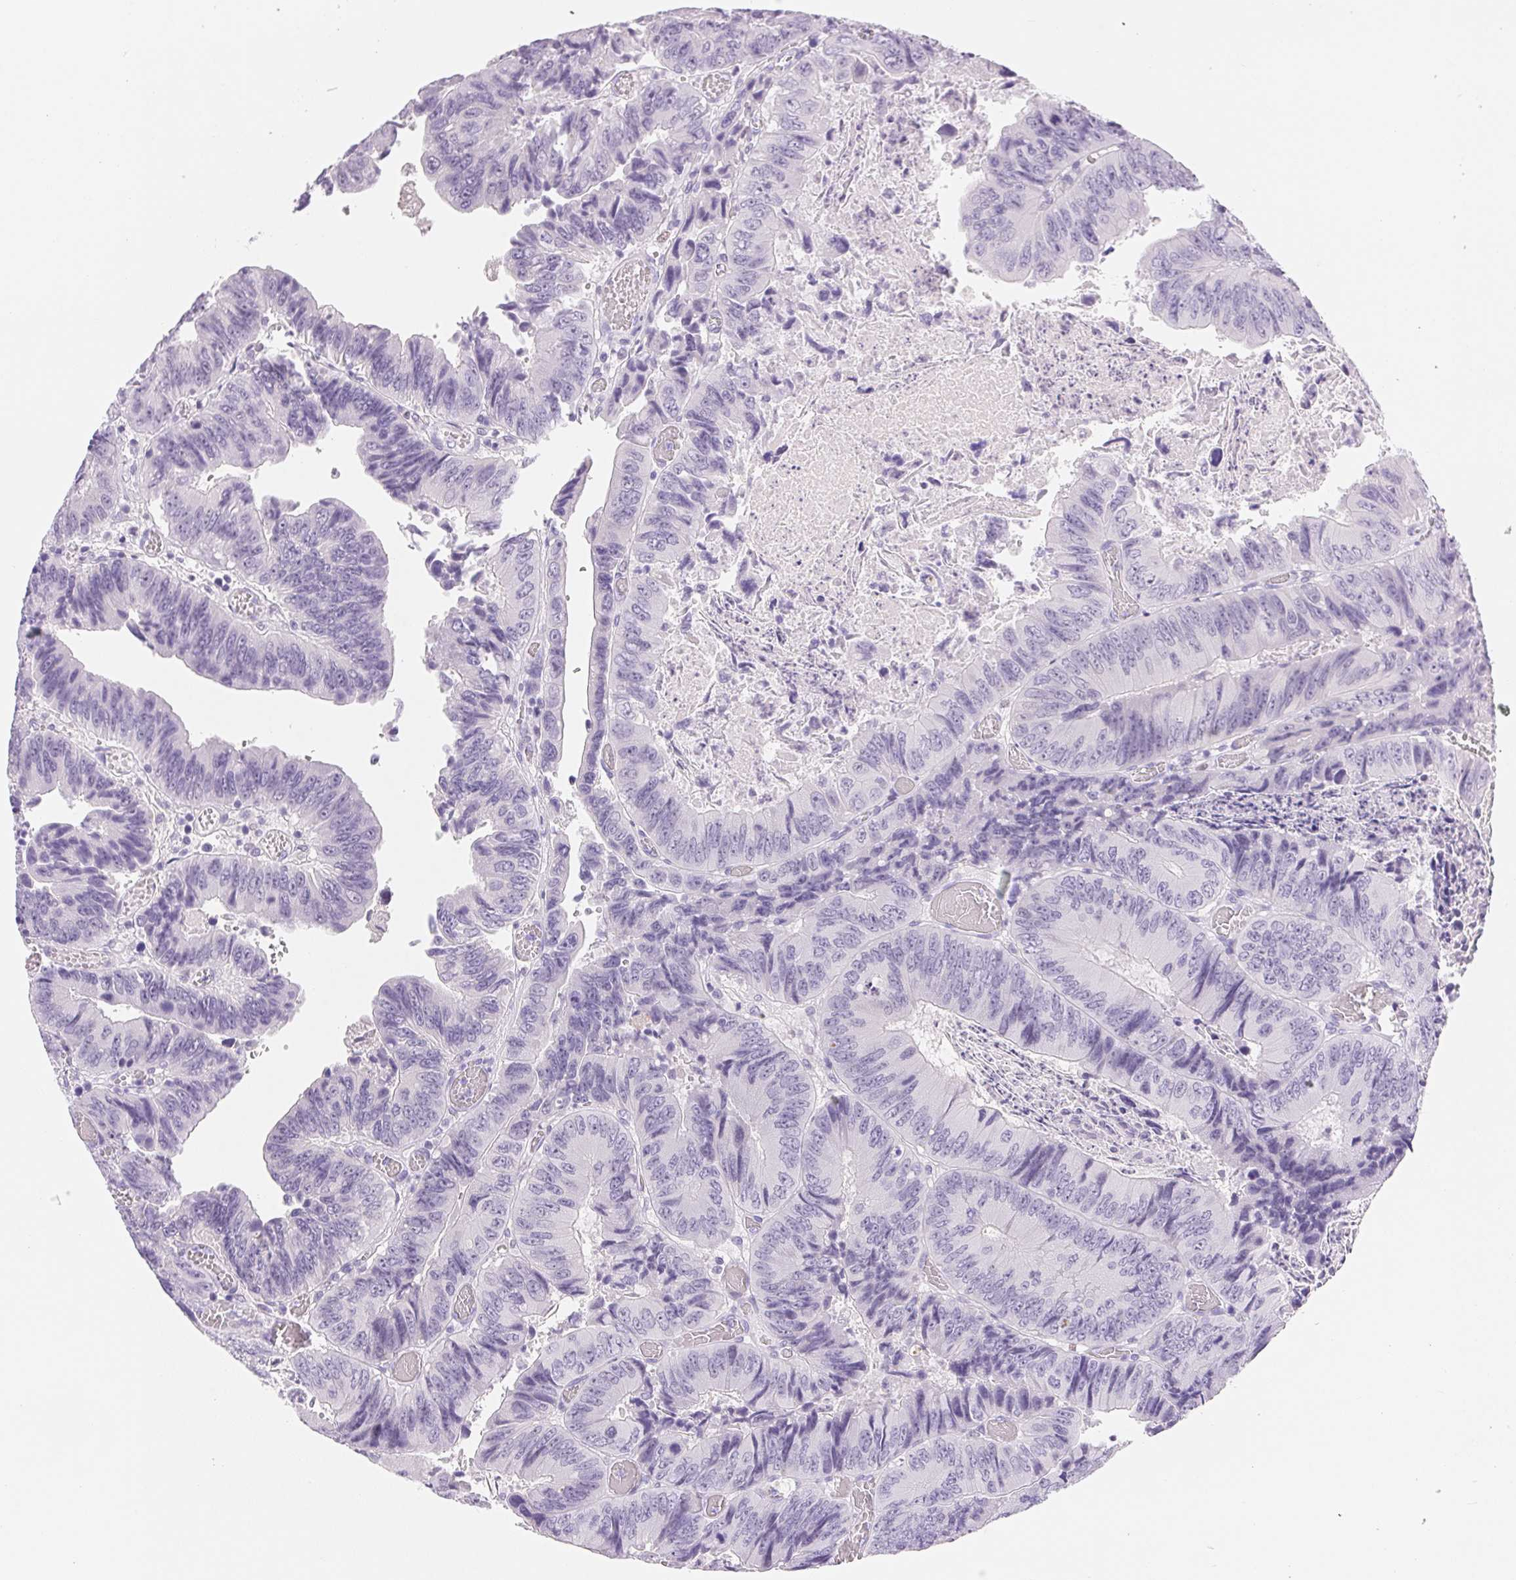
{"staining": {"intensity": "negative", "quantity": "none", "location": "none"}, "tissue": "colorectal cancer", "cell_type": "Tumor cells", "image_type": "cancer", "snomed": [{"axis": "morphology", "description": "Adenocarcinoma, NOS"}, {"axis": "topography", "description": "Colon"}], "caption": "Colorectal adenocarcinoma was stained to show a protein in brown. There is no significant expression in tumor cells. The staining is performed using DAB brown chromogen with nuclei counter-stained in using hematoxylin.", "gene": "ASGR2", "patient": {"sex": "female", "age": 84}}